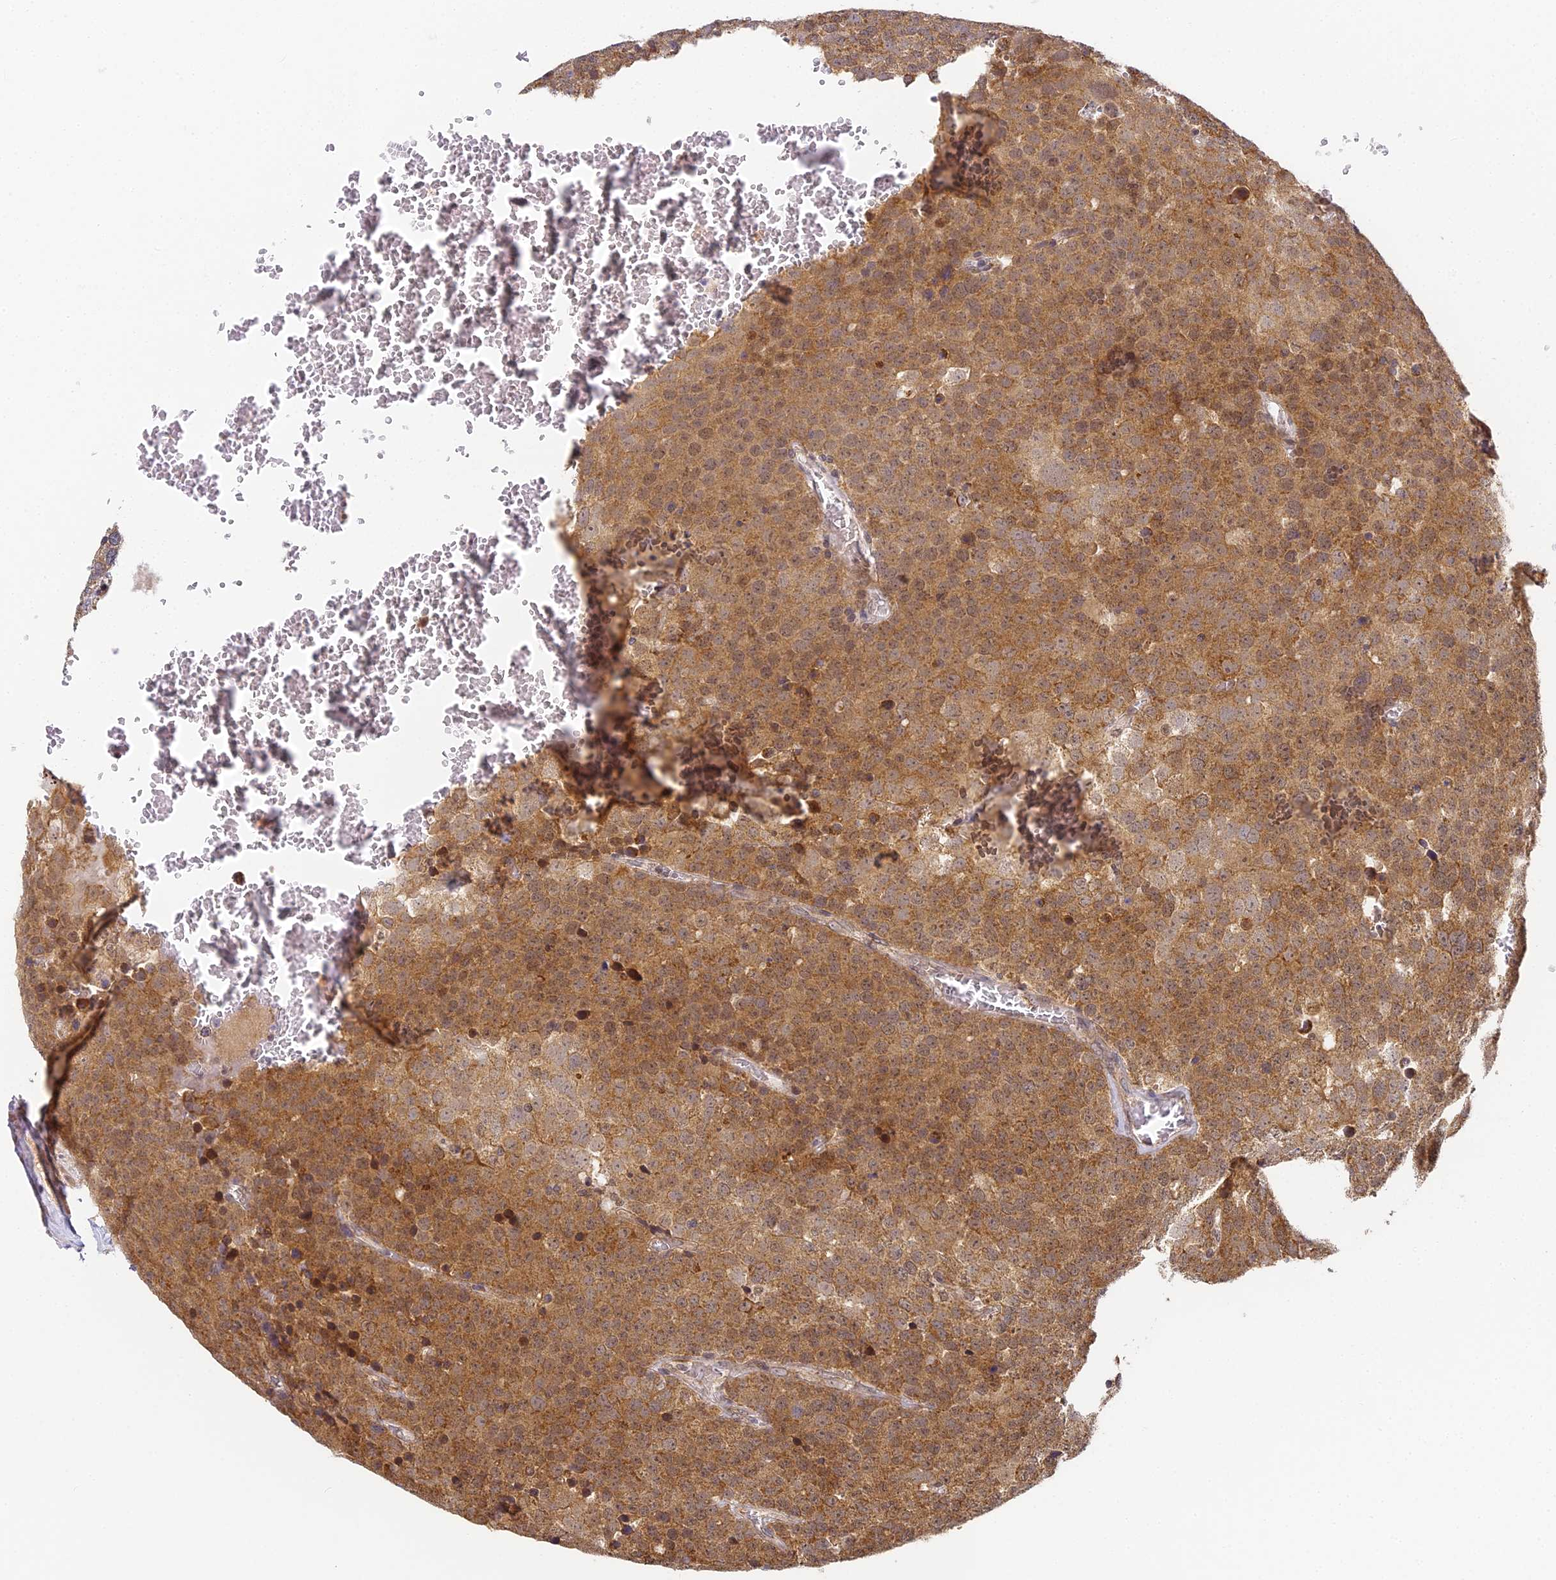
{"staining": {"intensity": "moderate", "quantity": ">75%", "location": "cytoplasmic/membranous"}, "tissue": "testis cancer", "cell_type": "Tumor cells", "image_type": "cancer", "snomed": [{"axis": "morphology", "description": "Seminoma, NOS"}, {"axis": "topography", "description": "Testis"}], "caption": "IHC of testis cancer reveals medium levels of moderate cytoplasmic/membranous expression in about >75% of tumor cells. (IHC, brightfield microscopy, high magnification).", "gene": "DNAAF10", "patient": {"sex": "male", "age": 71}}